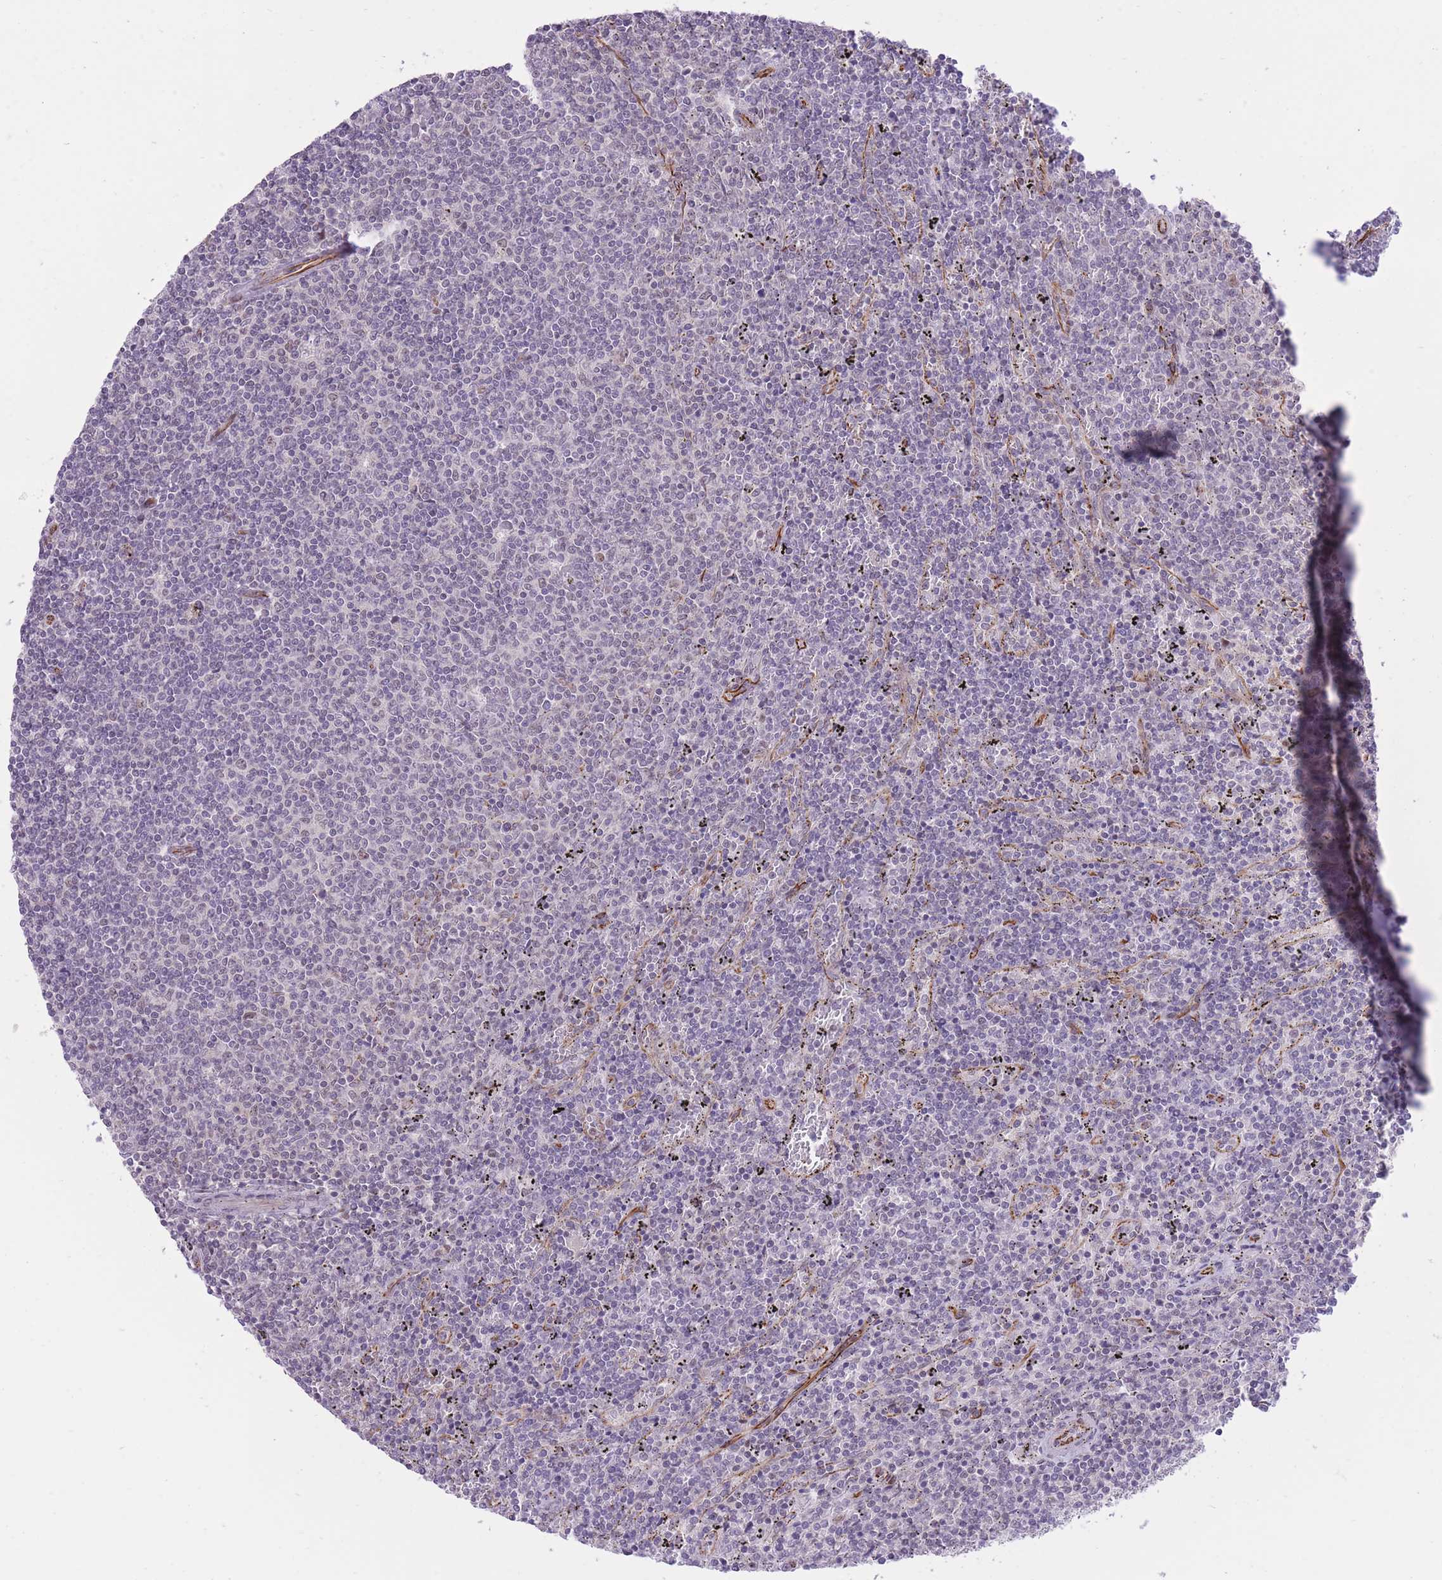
{"staining": {"intensity": "negative", "quantity": "none", "location": "none"}, "tissue": "lymphoma", "cell_type": "Tumor cells", "image_type": "cancer", "snomed": [{"axis": "morphology", "description": "Malignant lymphoma, non-Hodgkin's type, Low grade"}, {"axis": "topography", "description": "Spleen"}], "caption": "Immunohistochemistry histopathology image of human lymphoma stained for a protein (brown), which reveals no expression in tumor cells.", "gene": "ELL", "patient": {"sex": "female", "age": 50}}